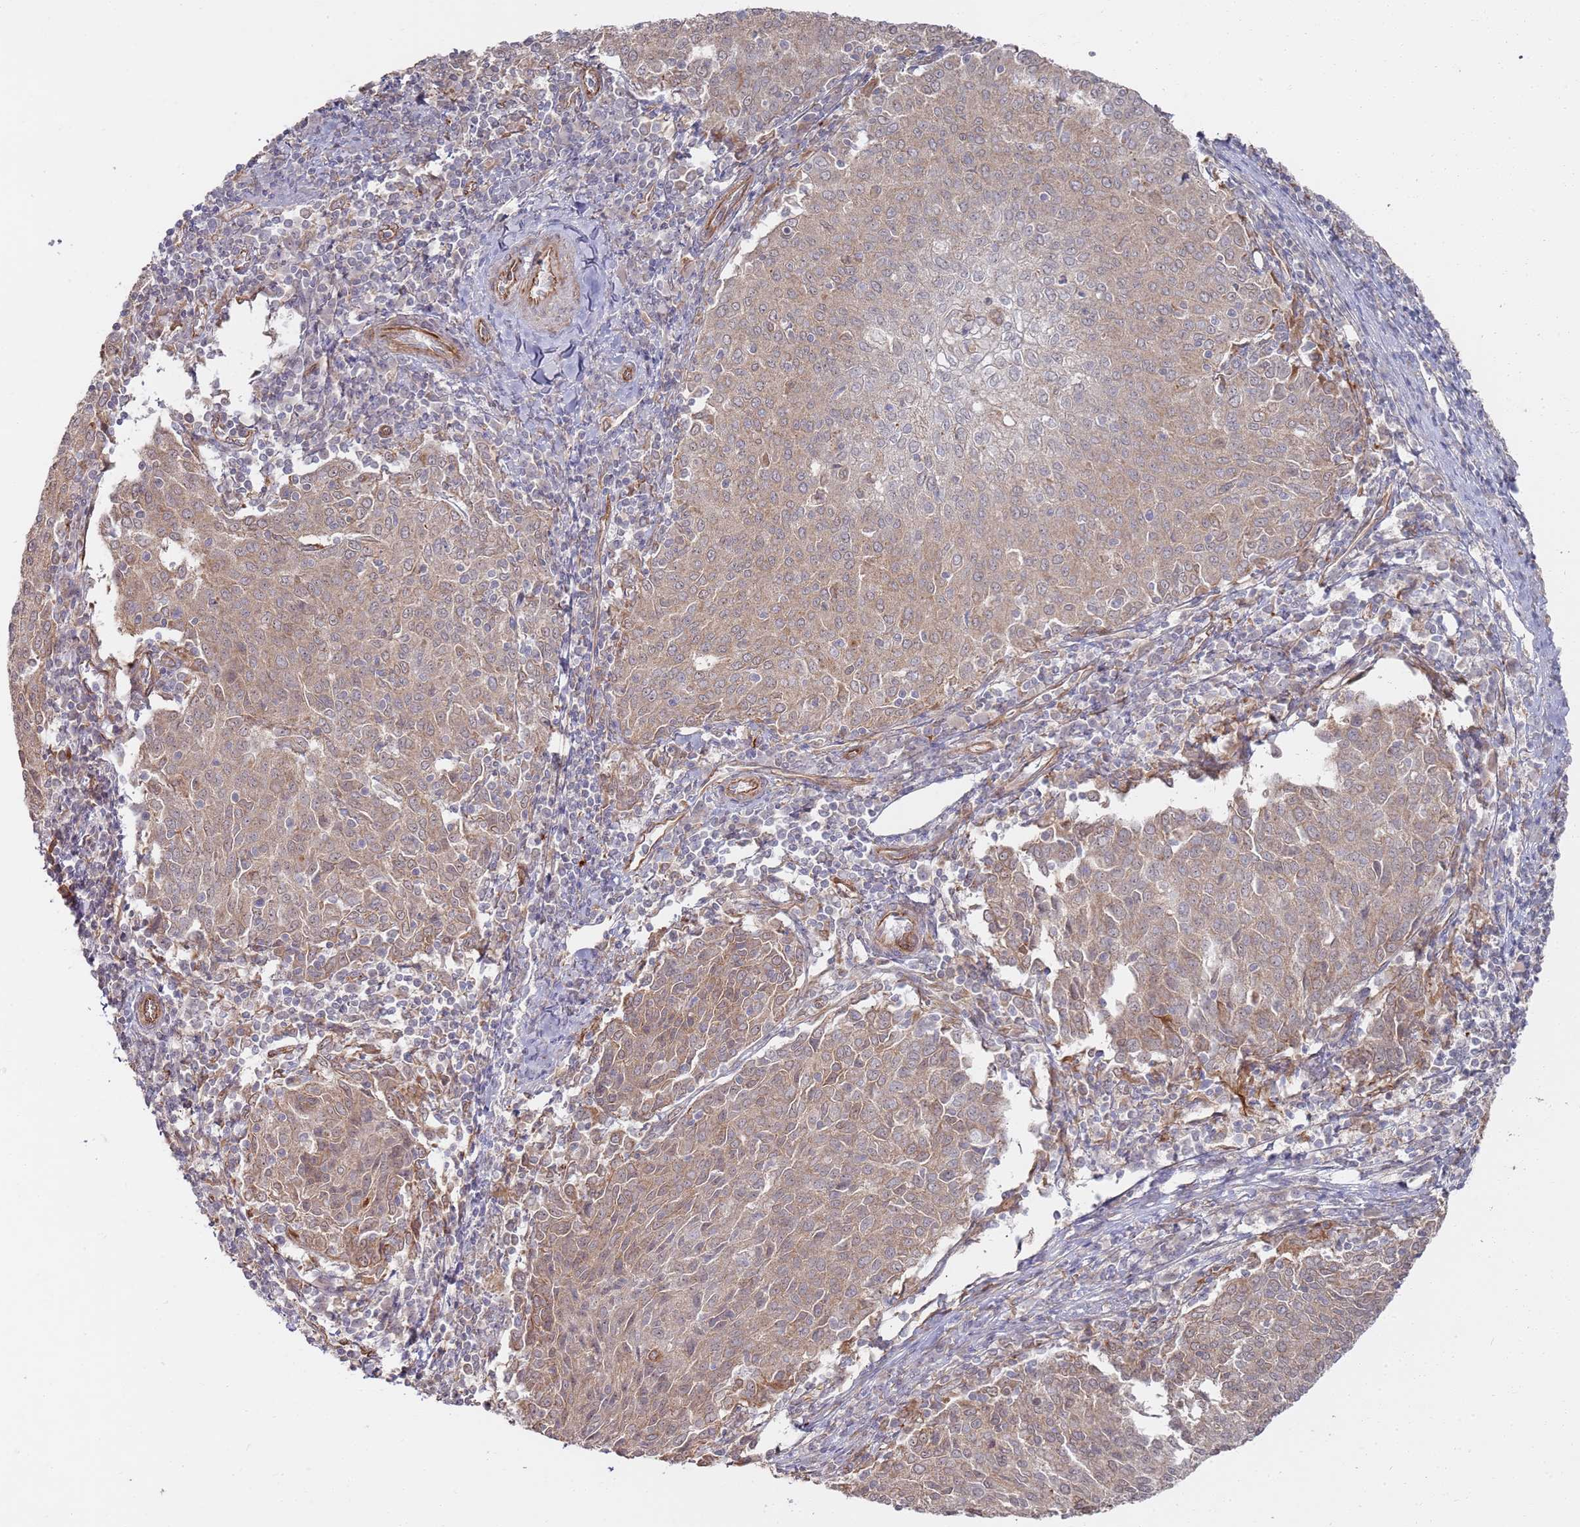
{"staining": {"intensity": "weak", "quantity": ">75%", "location": "cytoplasmic/membranous"}, "tissue": "cervical cancer", "cell_type": "Tumor cells", "image_type": "cancer", "snomed": [{"axis": "morphology", "description": "Squamous cell carcinoma, NOS"}, {"axis": "topography", "description": "Cervix"}], "caption": "Squamous cell carcinoma (cervical) tissue shows weak cytoplasmic/membranous positivity in approximately >75% of tumor cells Using DAB (brown) and hematoxylin (blue) stains, captured at high magnification using brightfield microscopy.", "gene": "PHF21A", "patient": {"sex": "female", "age": 46}}